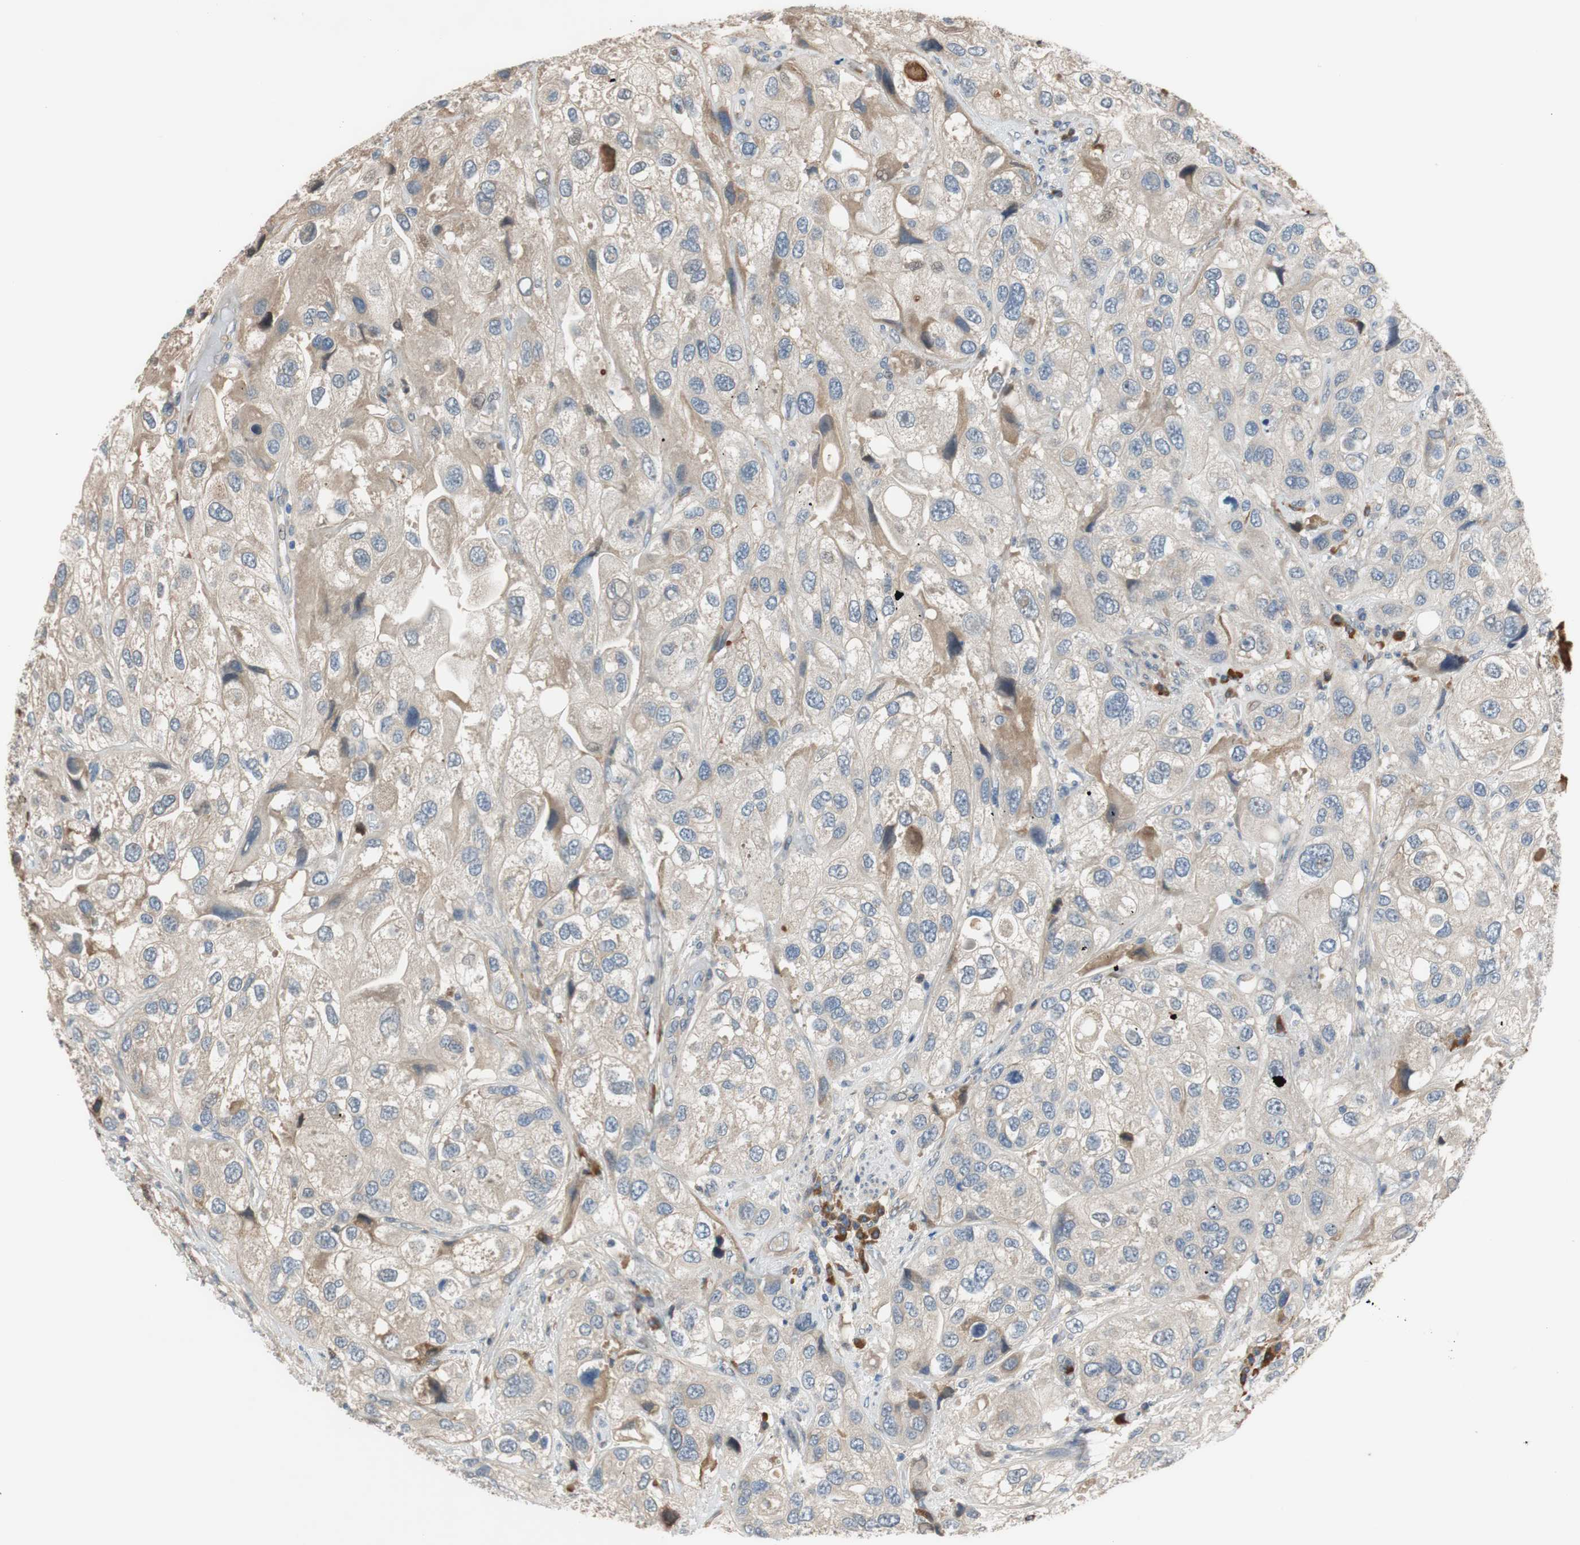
{"staining": {"intensity": "weak", "quantity": ">75%", "location": "cytoplasmic/membranous"}, "tissue": "urothelial cancer", "cell_type": "Tumor cells", "image_type": "cancer", "snomed": [{"axis": "morphology", "description": "Urothelial carcinoma, High grade"}, {"axis": "topography", "description": "Urinary bladder"}], "caption": "Immunohistochemistry staining of urothelial cancer, which displays low levels of weak cytoplasmic/membranous expression in about >75% of tumor cells indicating weak cytoplasmic/membranous protein staining. The staining was performed using DAB (brown) for protein detection and nuclei were counterstained in hematoxylin (blue).", "gene": "C4A", "patient": {"sex": "female", "age": 64}}